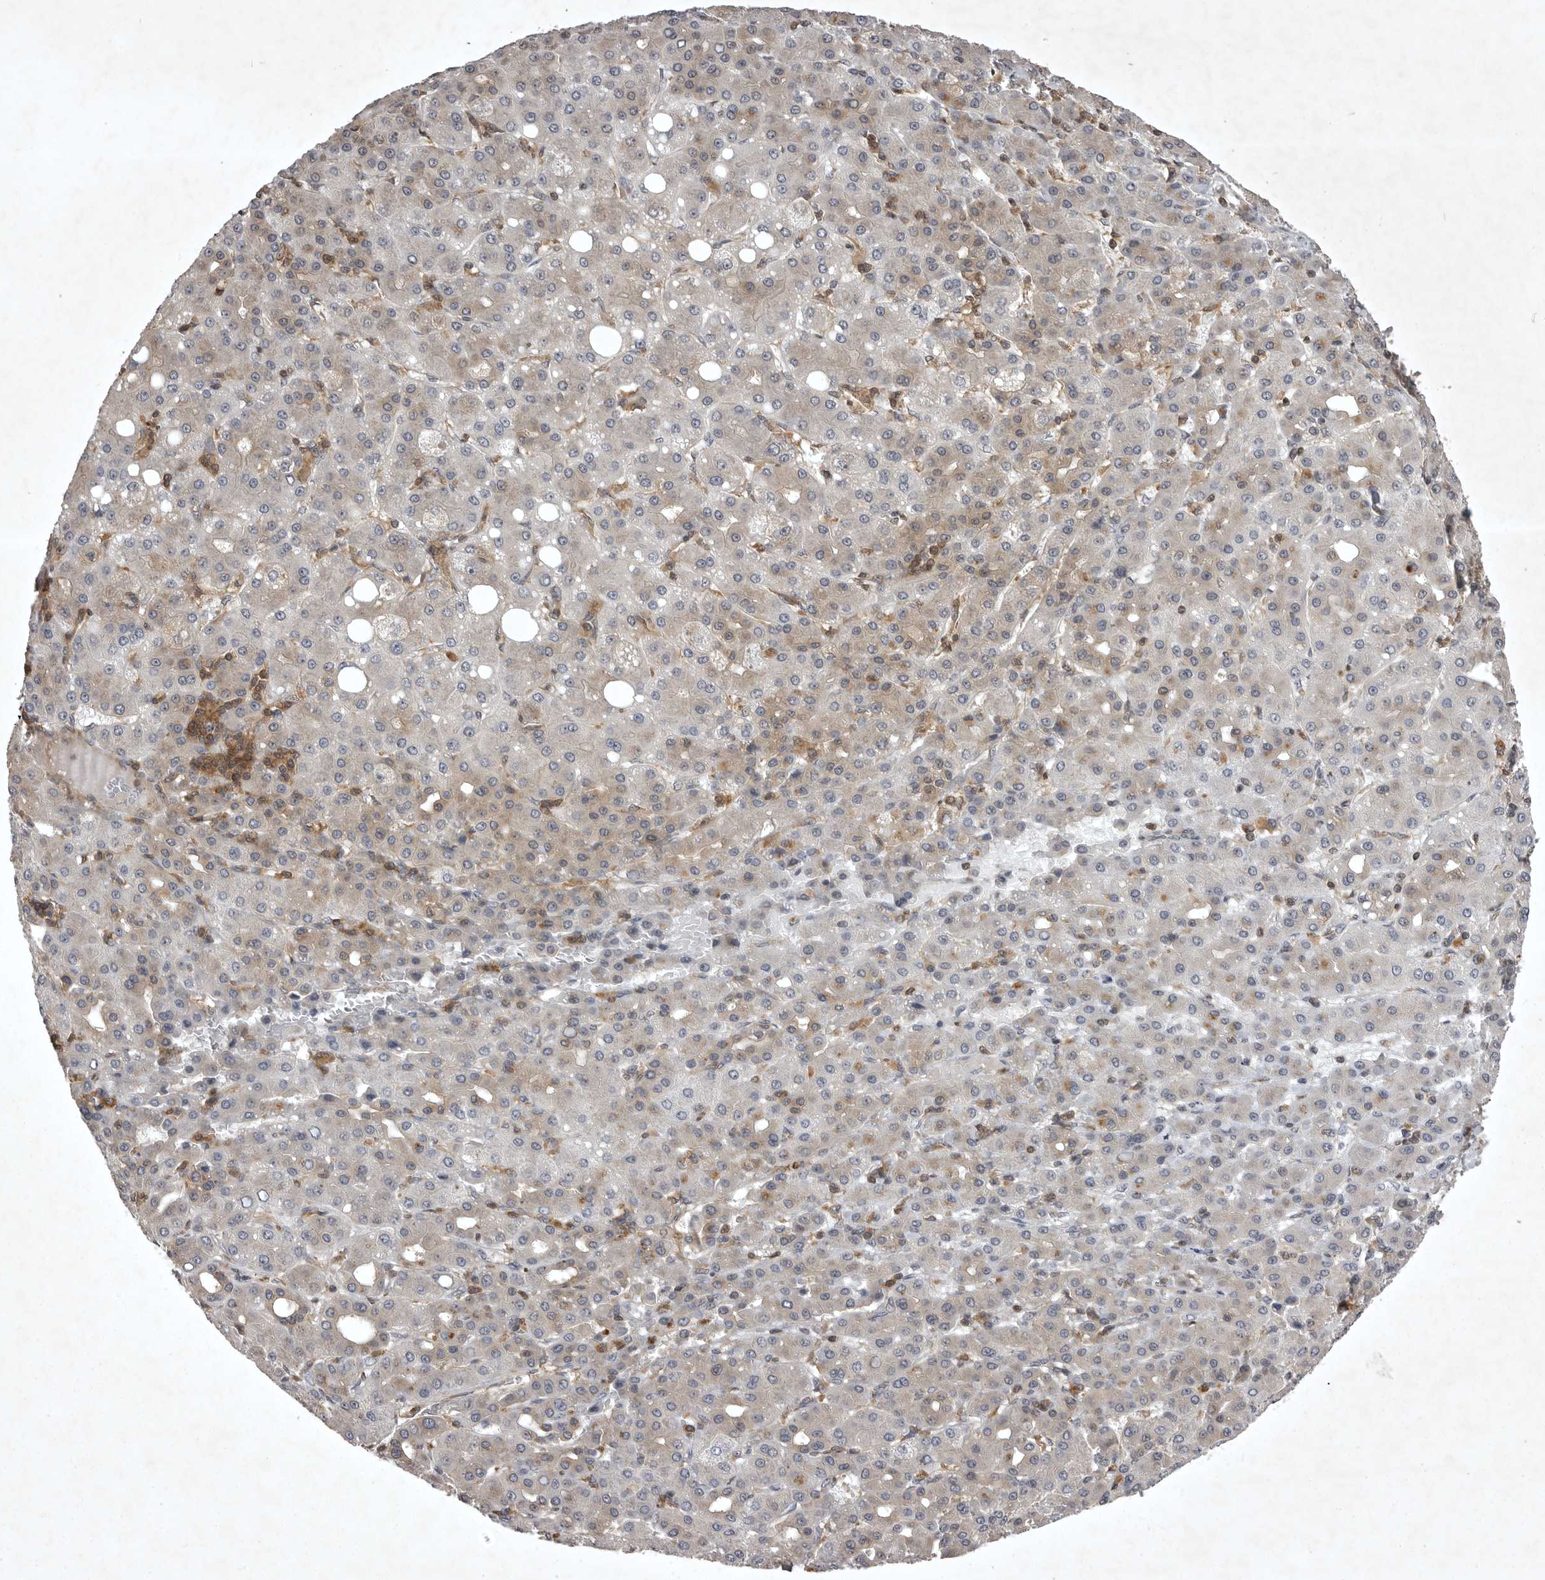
{"staining": {"intensity": "weak", "quantity": "25%-75%", "location": "cytoplasmic/membranous"}, "tissue": "liver cancer", "cell_type": "Tumor cells", "image_type": "cancer", "snomed": [{"axis": "morphology", "description": "Carcinoma, Hepatocellular, NOS"}, {"axis": "topography", "description": "Liver"}], "caption": "Protein expression analysis of human liver cancer reveals weak cytoplasmic/membranous positivity in approximately 25%-75% of tumor cells.", "gene": "STK24", "patient": {"sex": "male", "age": 65}}